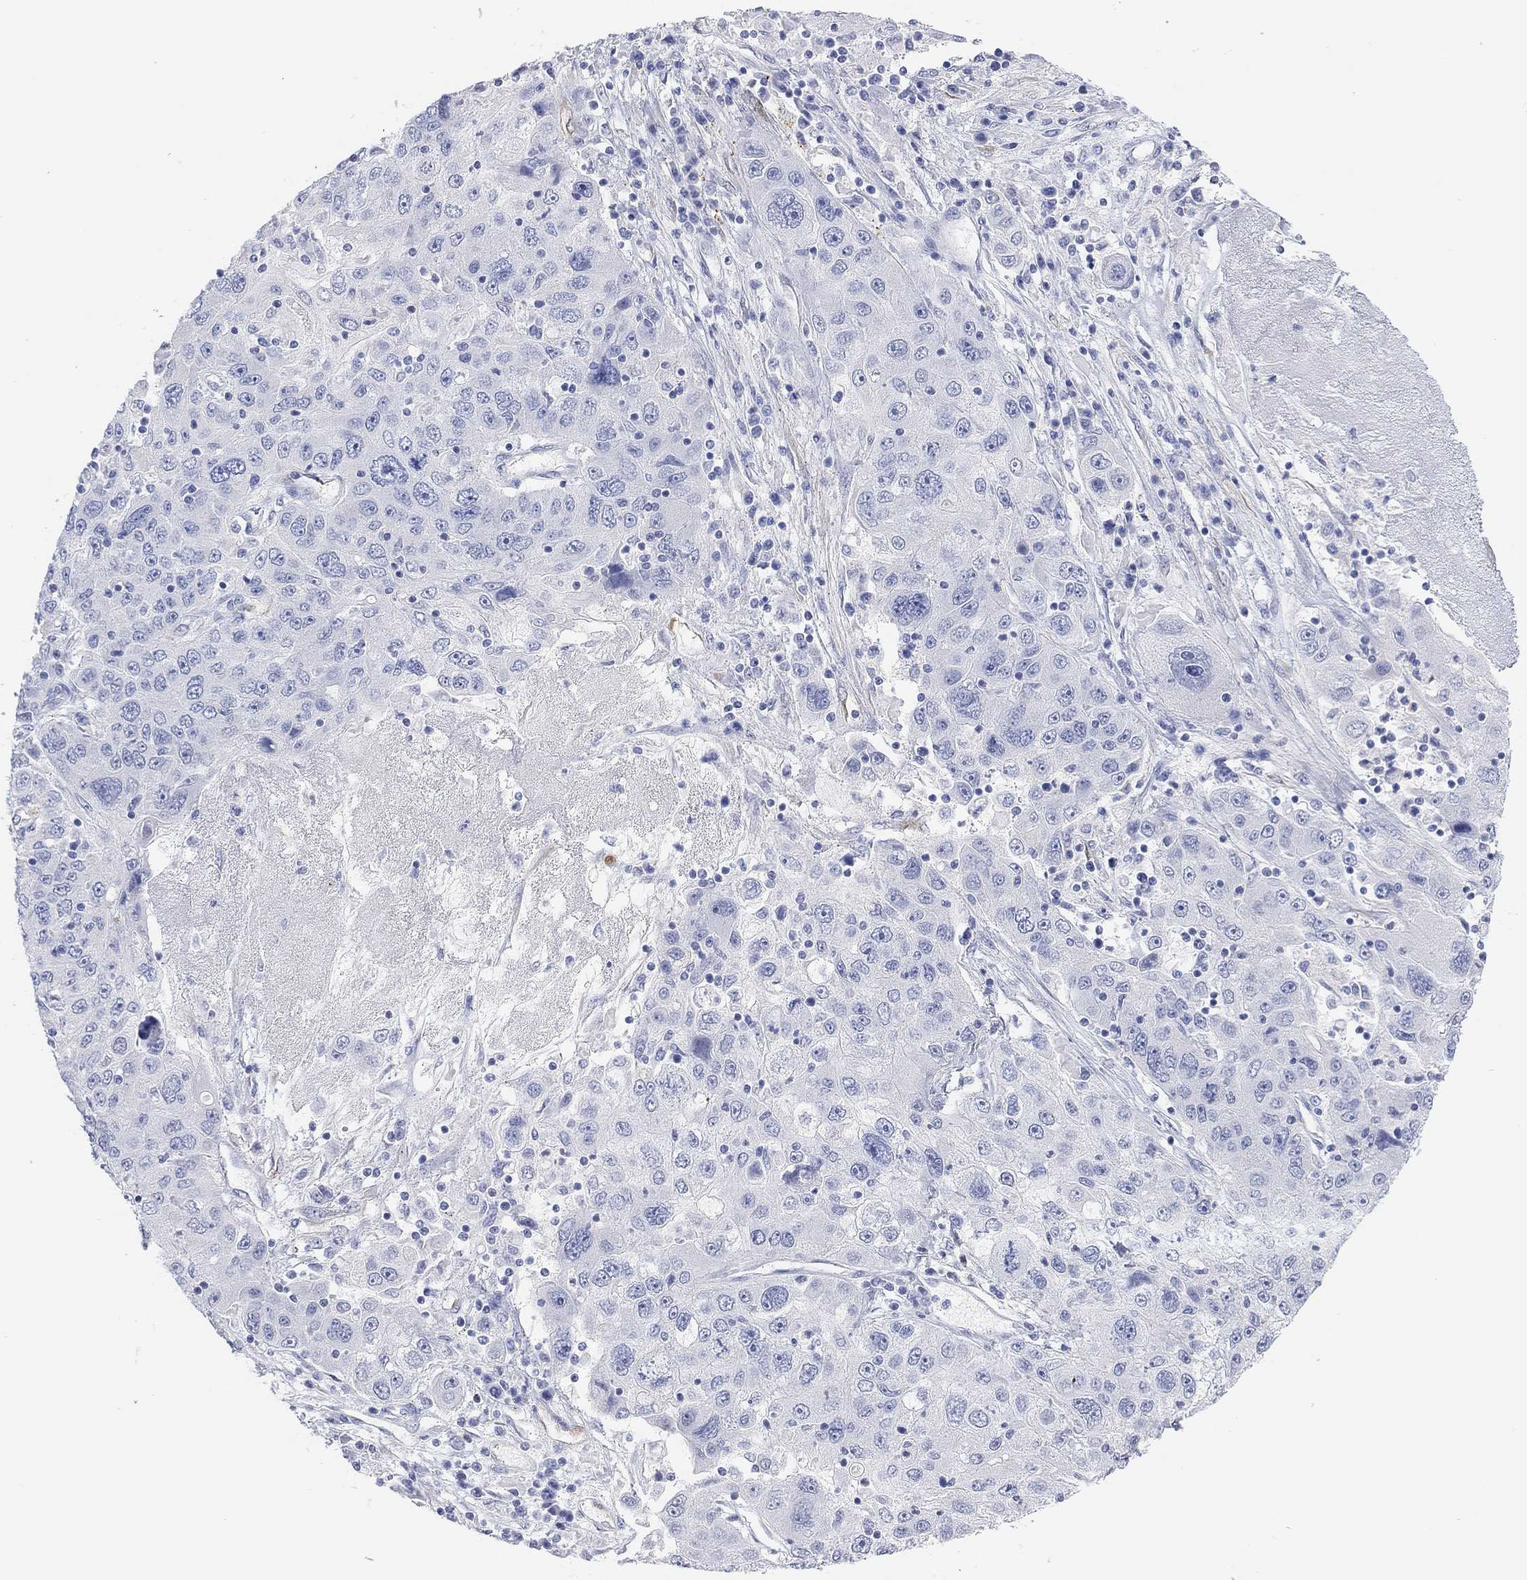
{"staining": {"intensity": "negative", "quantity": "none", "location": "none"}, "tissue": "stomach cancer", "cell_type": "Tumor cells", "image_type": "cancer", "snomed": [{"axis": "morphology", "description": "Adenocarcinoma, NOS"}, {"axis": "topography", "description": "Stomach"}], "caption": "This is an IHC photomicrograph of stomach adenocarcinoma. There is no staining in tumor cells.", "gene": "VAT1L", "patient": {"sex": "male", "age": 56}}